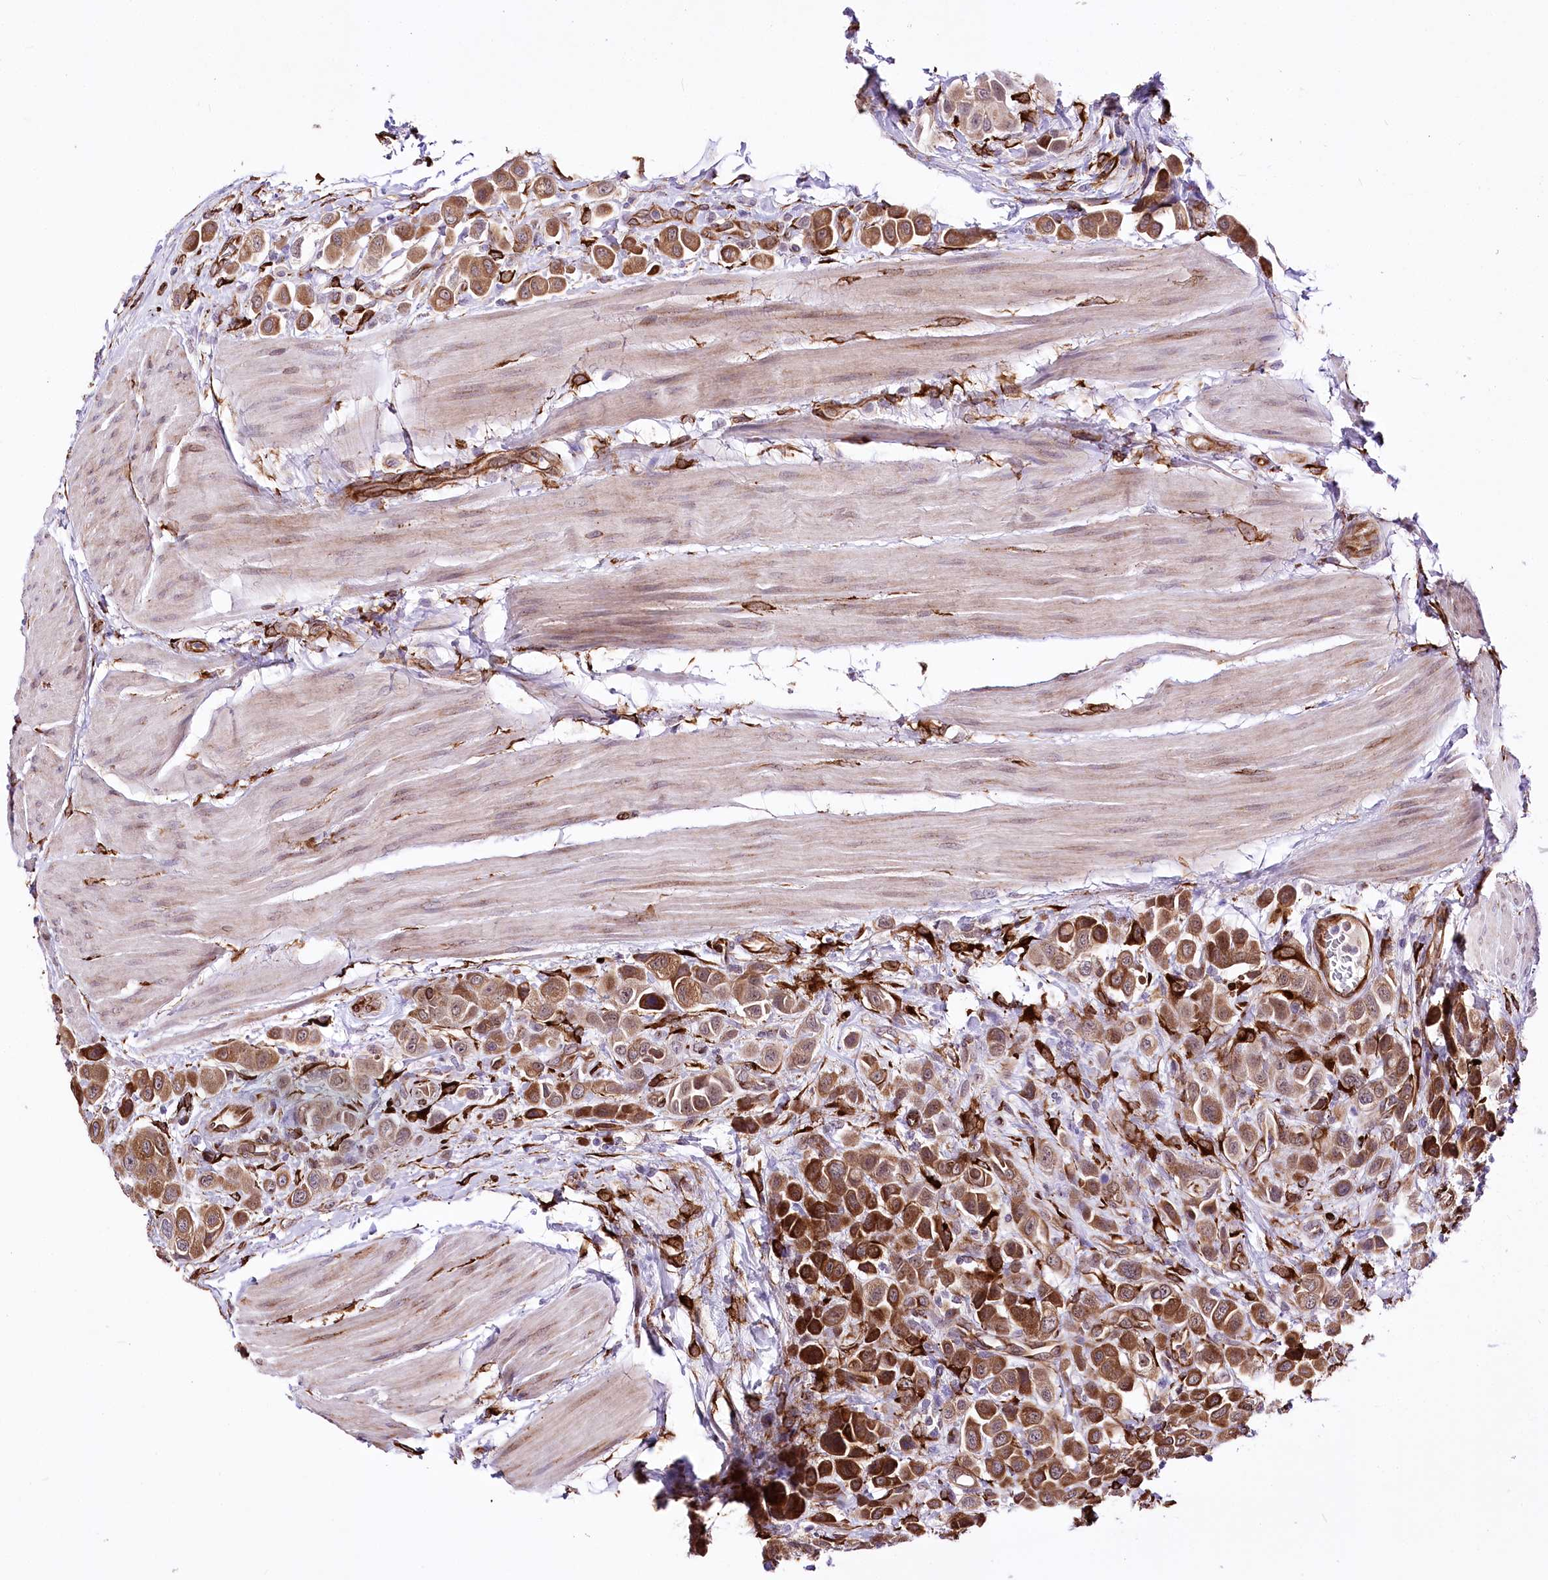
{"staining": {"intensity": "moderate", "quantity": ">75%", "location": "cytoplasmic/membranous"}, "tissue": "urothelial cancer", "cell_type": "Tumor cells", "image_type": "cancer", "snomed": [{"axis": "morphology", "description": "Urothelial carcinoma, High grade"}, {"axis": "topography", "description": "Urinary bladder"}], "caption": "Protein expression by IHC displays moderate cytoplasmic/membranous expression in approximately >75% of tumor cells in urothelial cancer.", "gene": "WWC1", "patient": {"sex": "male", "age": 50}}